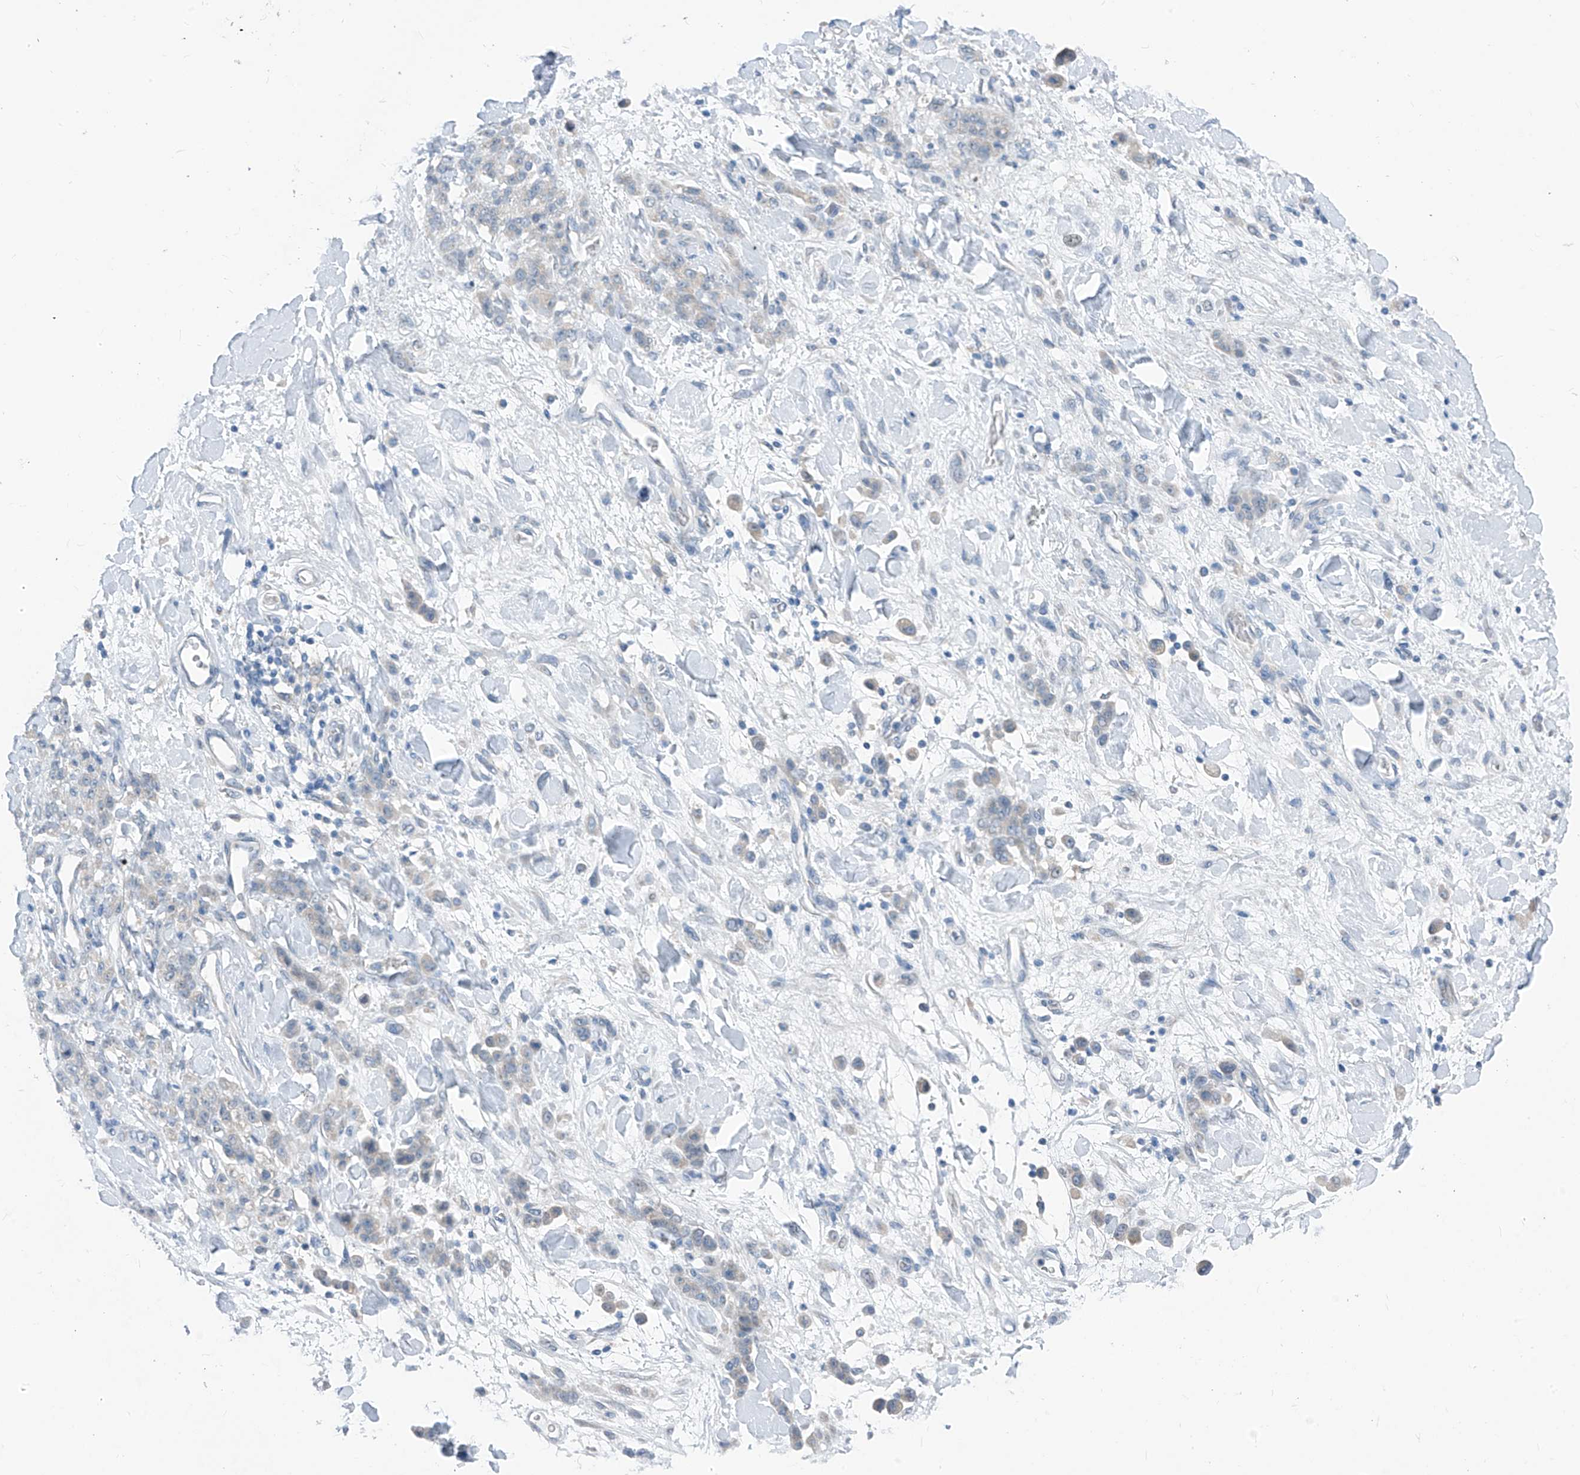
{"staining": {"intensity": "negative", "quantity": "none", "location": "none"}, "tissue": "stomach cancer", "cell_type": "Tumor cells", "image_type": "cancer", "snomed": [{"axis": "morphology", "description": "Normal tissue, NOS"}, {"axis": "morphology", "description": "Adenocarcinoma, NOS"}, {"axis": "topography", "description": "Stomach"}], "caption": "DAB immunohistochemical staining of human stomach cancer (adenocarcinoma) reveals no significant positivity in tumor cells. (Stains: DAB immunohistochemistry (IHC) with hematoxylin counter stain, Microscopy: brightfield microscopy at high magnification).", "gene": "LDAH", "patient": {"sex": "male", "age": 82}}